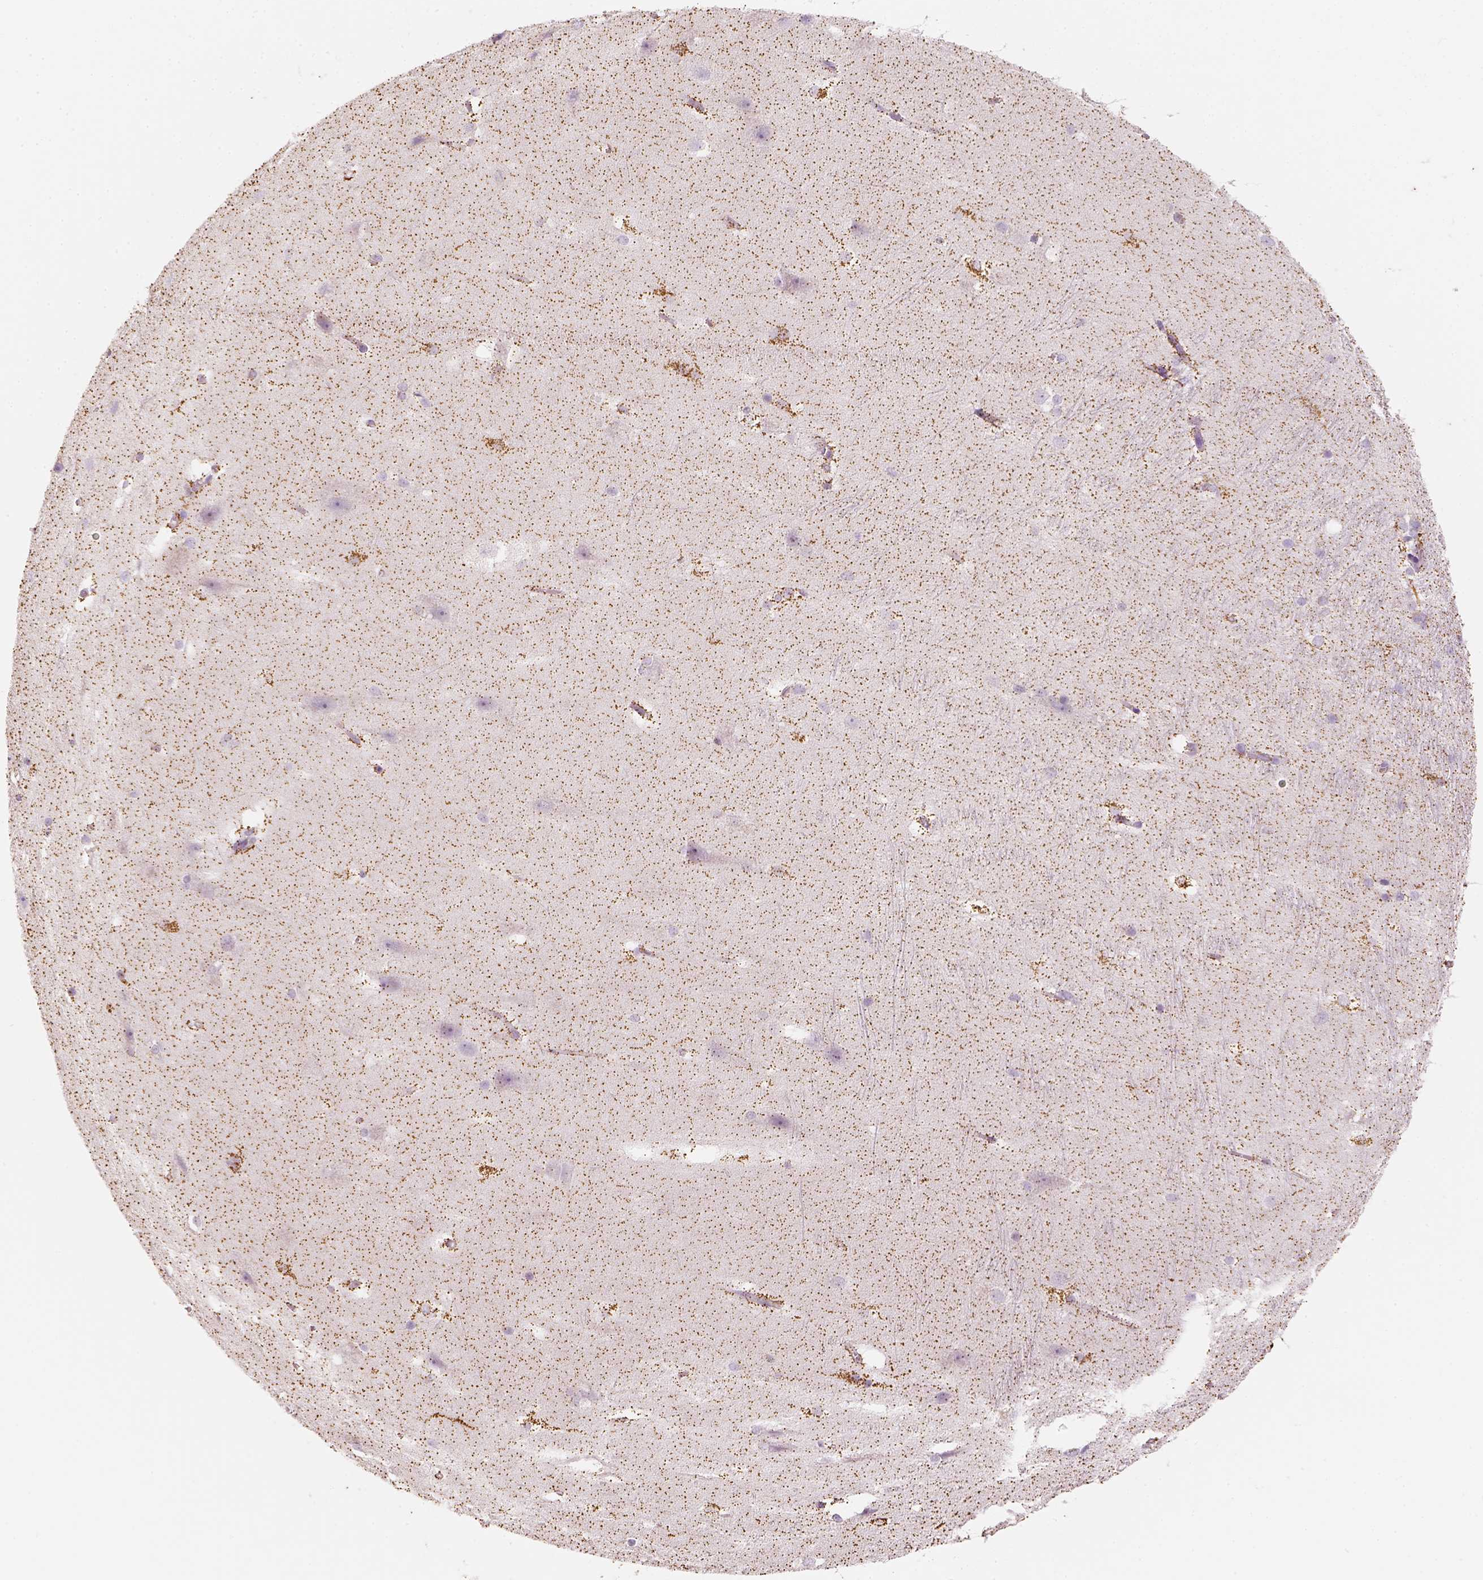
{"staining": {"intensity": "strong", "quantity": "<25%", "location": "cytoplasmic/membranous"}, "tissue": "hippocampus", "cell_type": "Glial cells", "image_type": "normal", "snomed": [{"axis": "morphology", "description": "Normal tissue, NOS"}, {"axis": "topography", "description": "Cerebral cortex"}, {"axis": "topography", "description": "Hippocampus"}], "caption": "Normal hippocampus was stained to show a protein in brown. There is medium levels of strong cytoplasmic/membranous expression in approximately <25% of glial cells. The protein is shown in brown color, while the nuclei are stained blue.", "gene": "LCA5", "patient": {"sex": "female", "age": 19}}